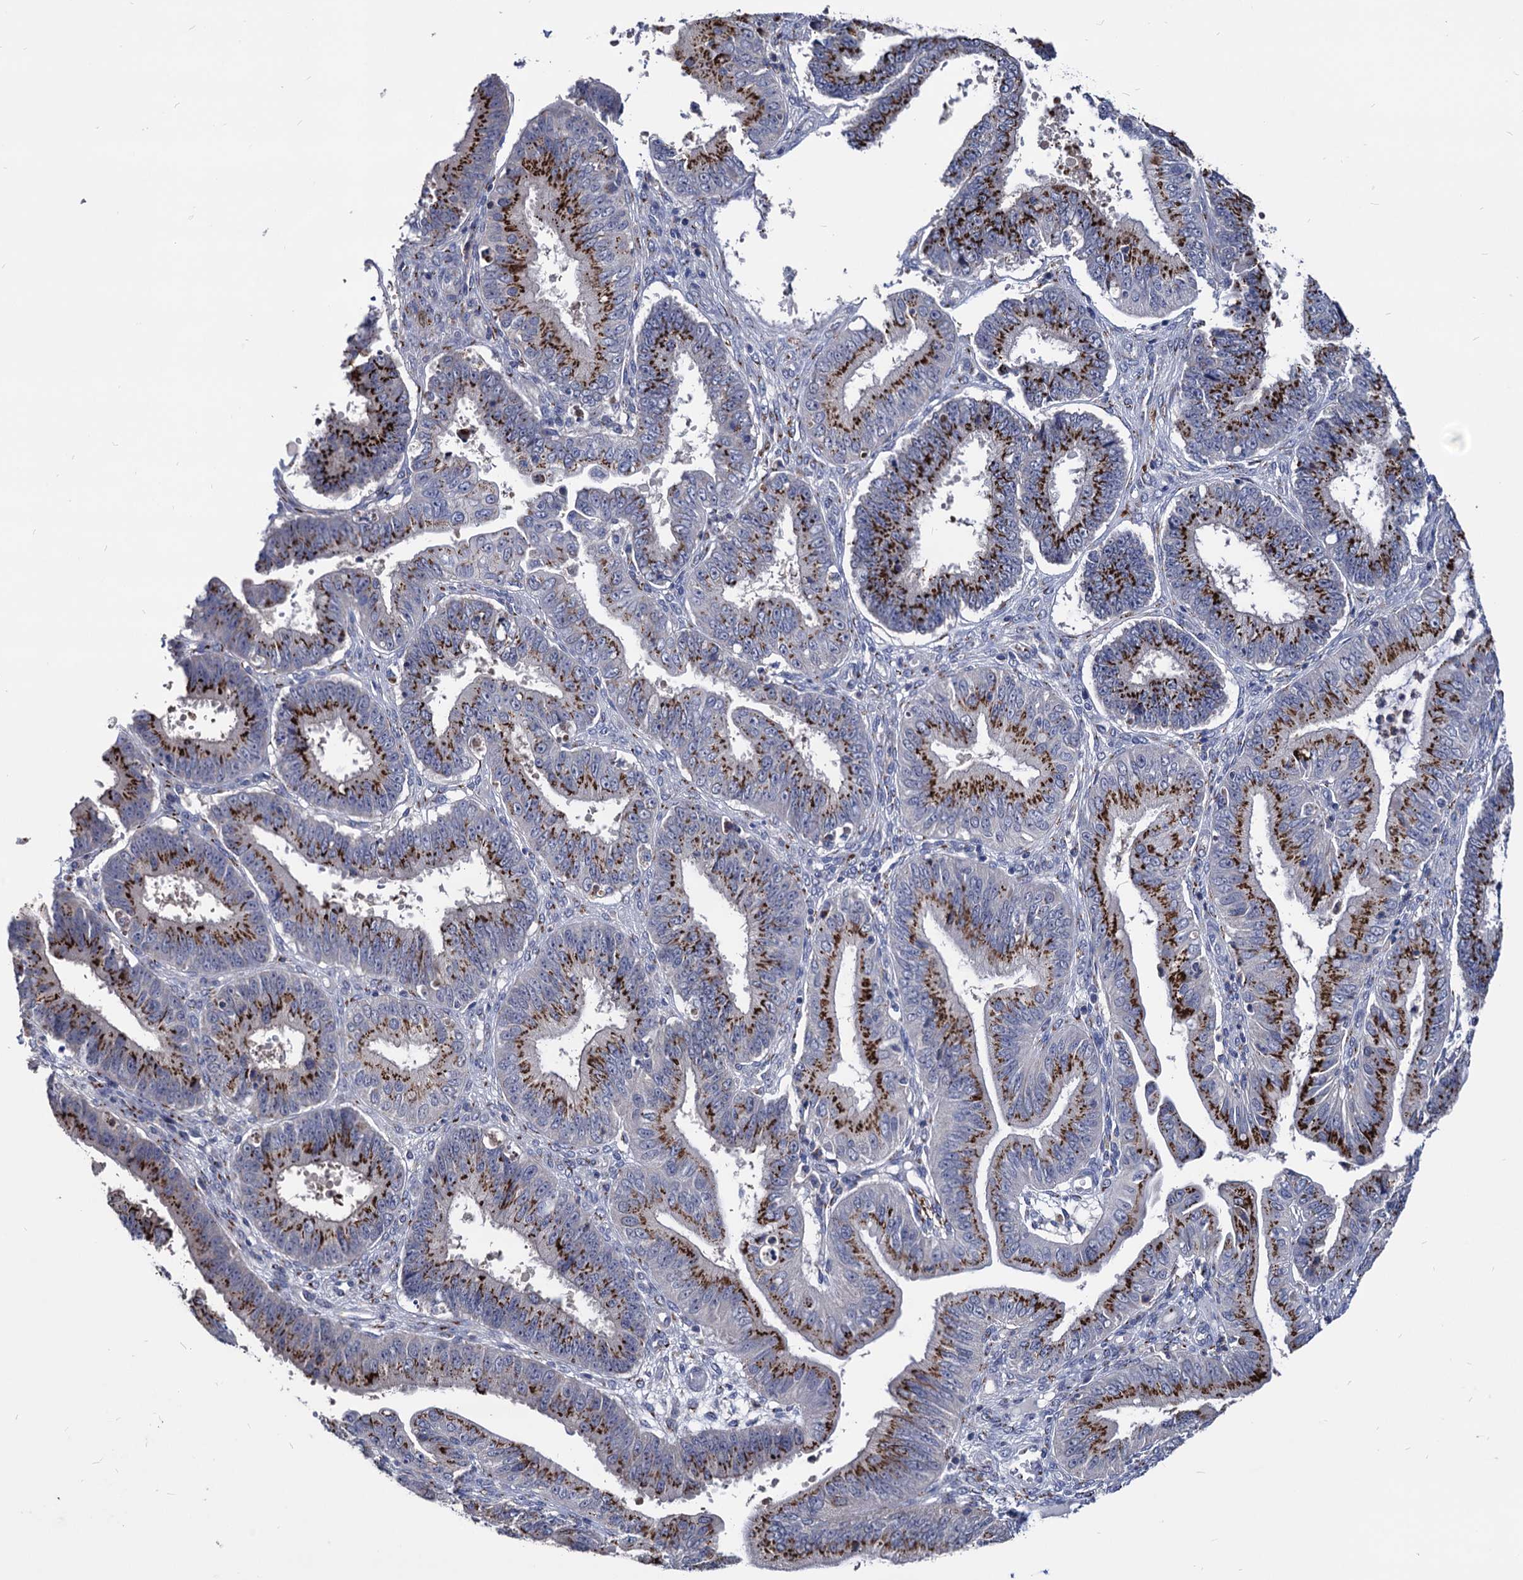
{"staining": {"intensity": "strong", "quantity": ">75%", "location": "cytoplasmic/membranous"}, "tissue": "ovarian cancer", "cell_type": "Tumor cells", "image_type": "cancer", "snomed": [{"axis": "morphology", "description": "Carcinoma, endometroid"}, {"axis": "topography", "description": "Appendix"}, {"axis": "topography", "description": "Ovary"}], "caption": "An immunohistochemistry (IHC) image of tumor tissue is shown. Protein staining in brown highlights strong cytoplasmic/membranous positivity in endometroid carcinoma (ovarian) within tumor cells.", "gene": "ESD", "patient": {"sex": "female", "age": 42}}